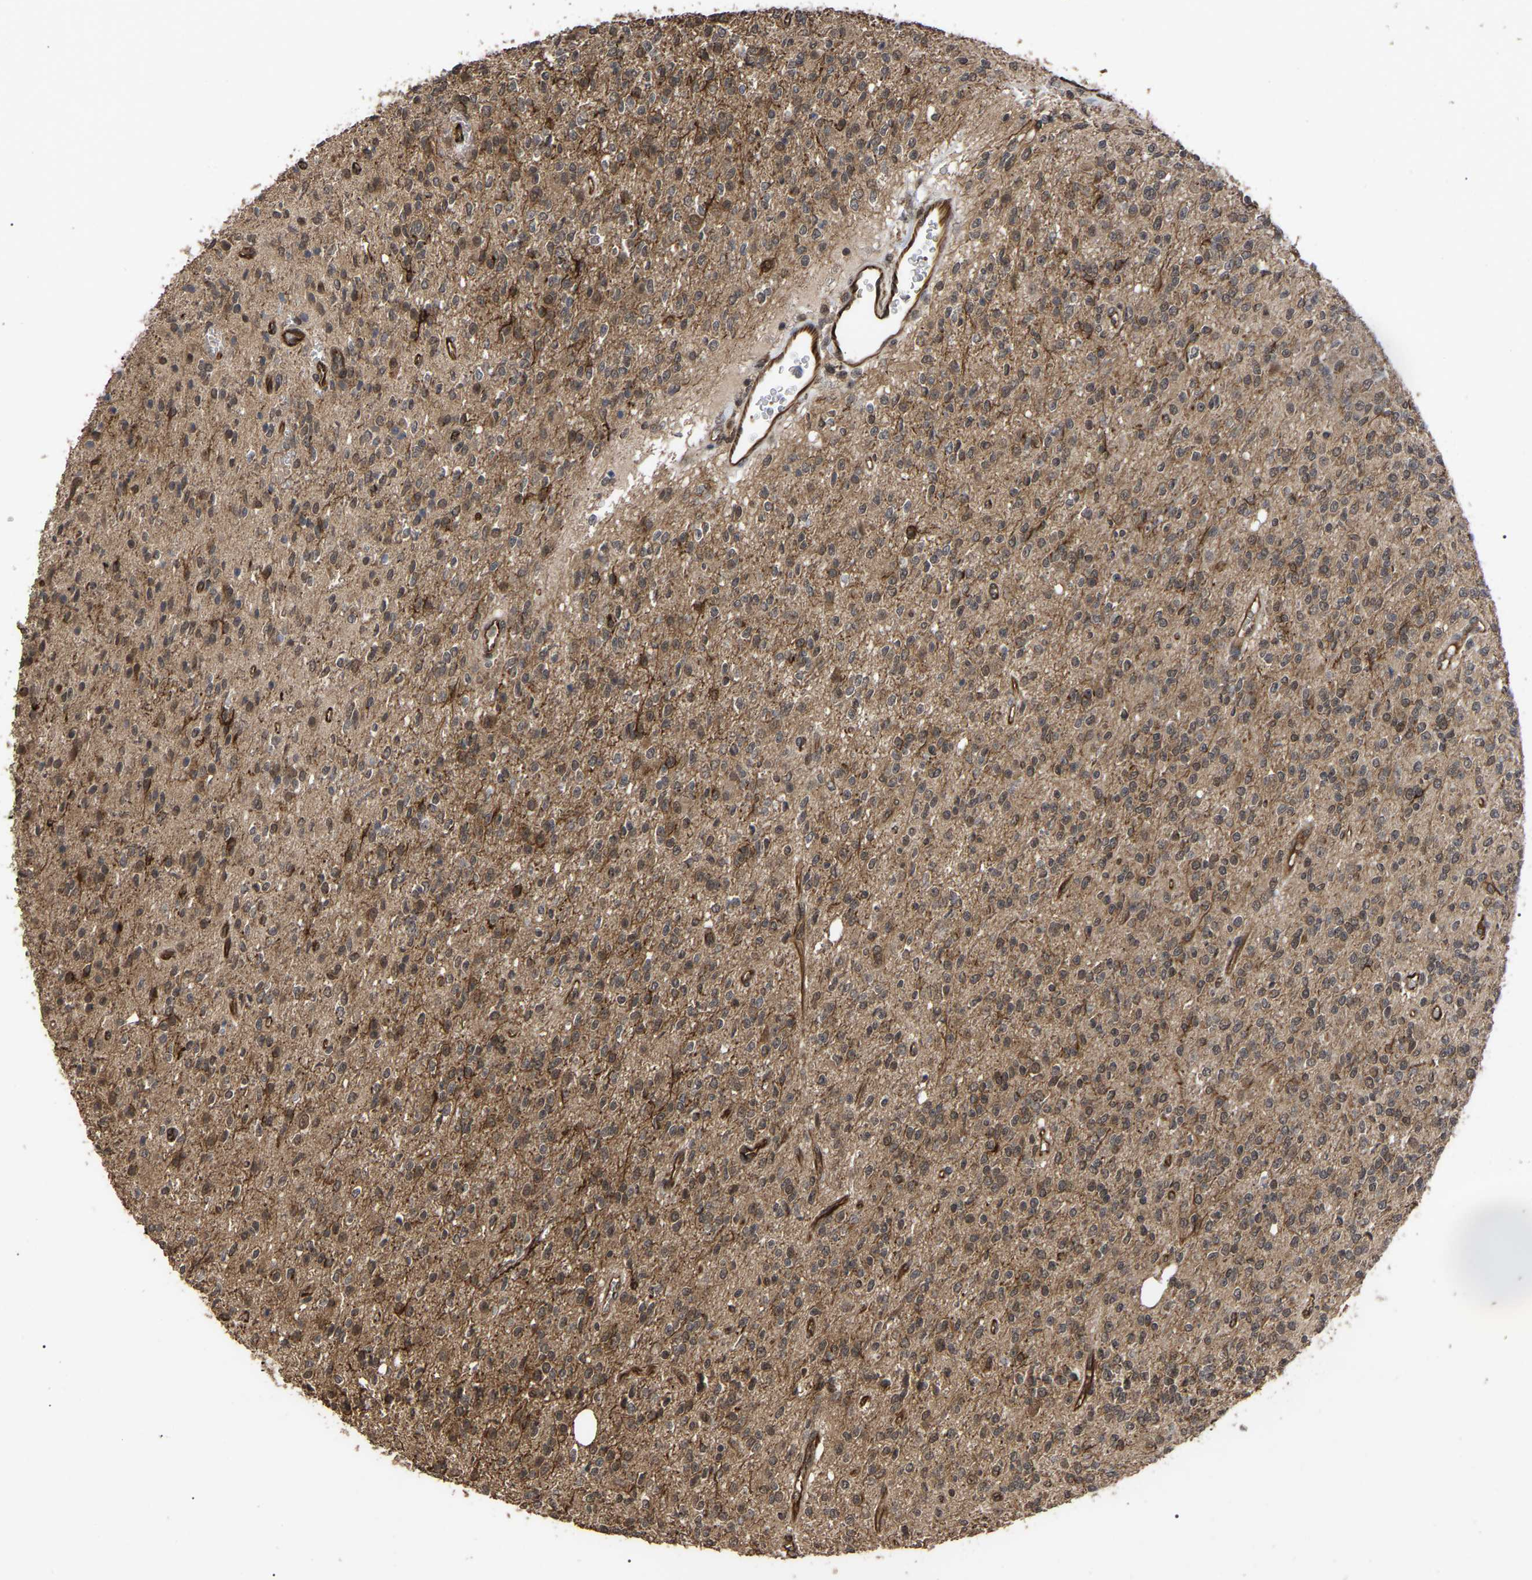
{"staining": {"intensity": "moderate", "quantity": ">75%", "location": "cytoplasmic/membranous"}, "tissue": "glioma", "cell_type": "Tumor cells", "image_type": "cancer", "snomed": [{"axis": "morphology", "description": "Glioma, malignant, High grade"}, {"axis": "topography", "description": "Brain"}], "caption": "Protein expression analysis of human malignant glioma (high-grade) reveals moderate cytoplasmic/membranous expression in approximately >75% of tumor cells.", "gene": "FAM161B", "patient": {"sex": "male", "age": 34}}